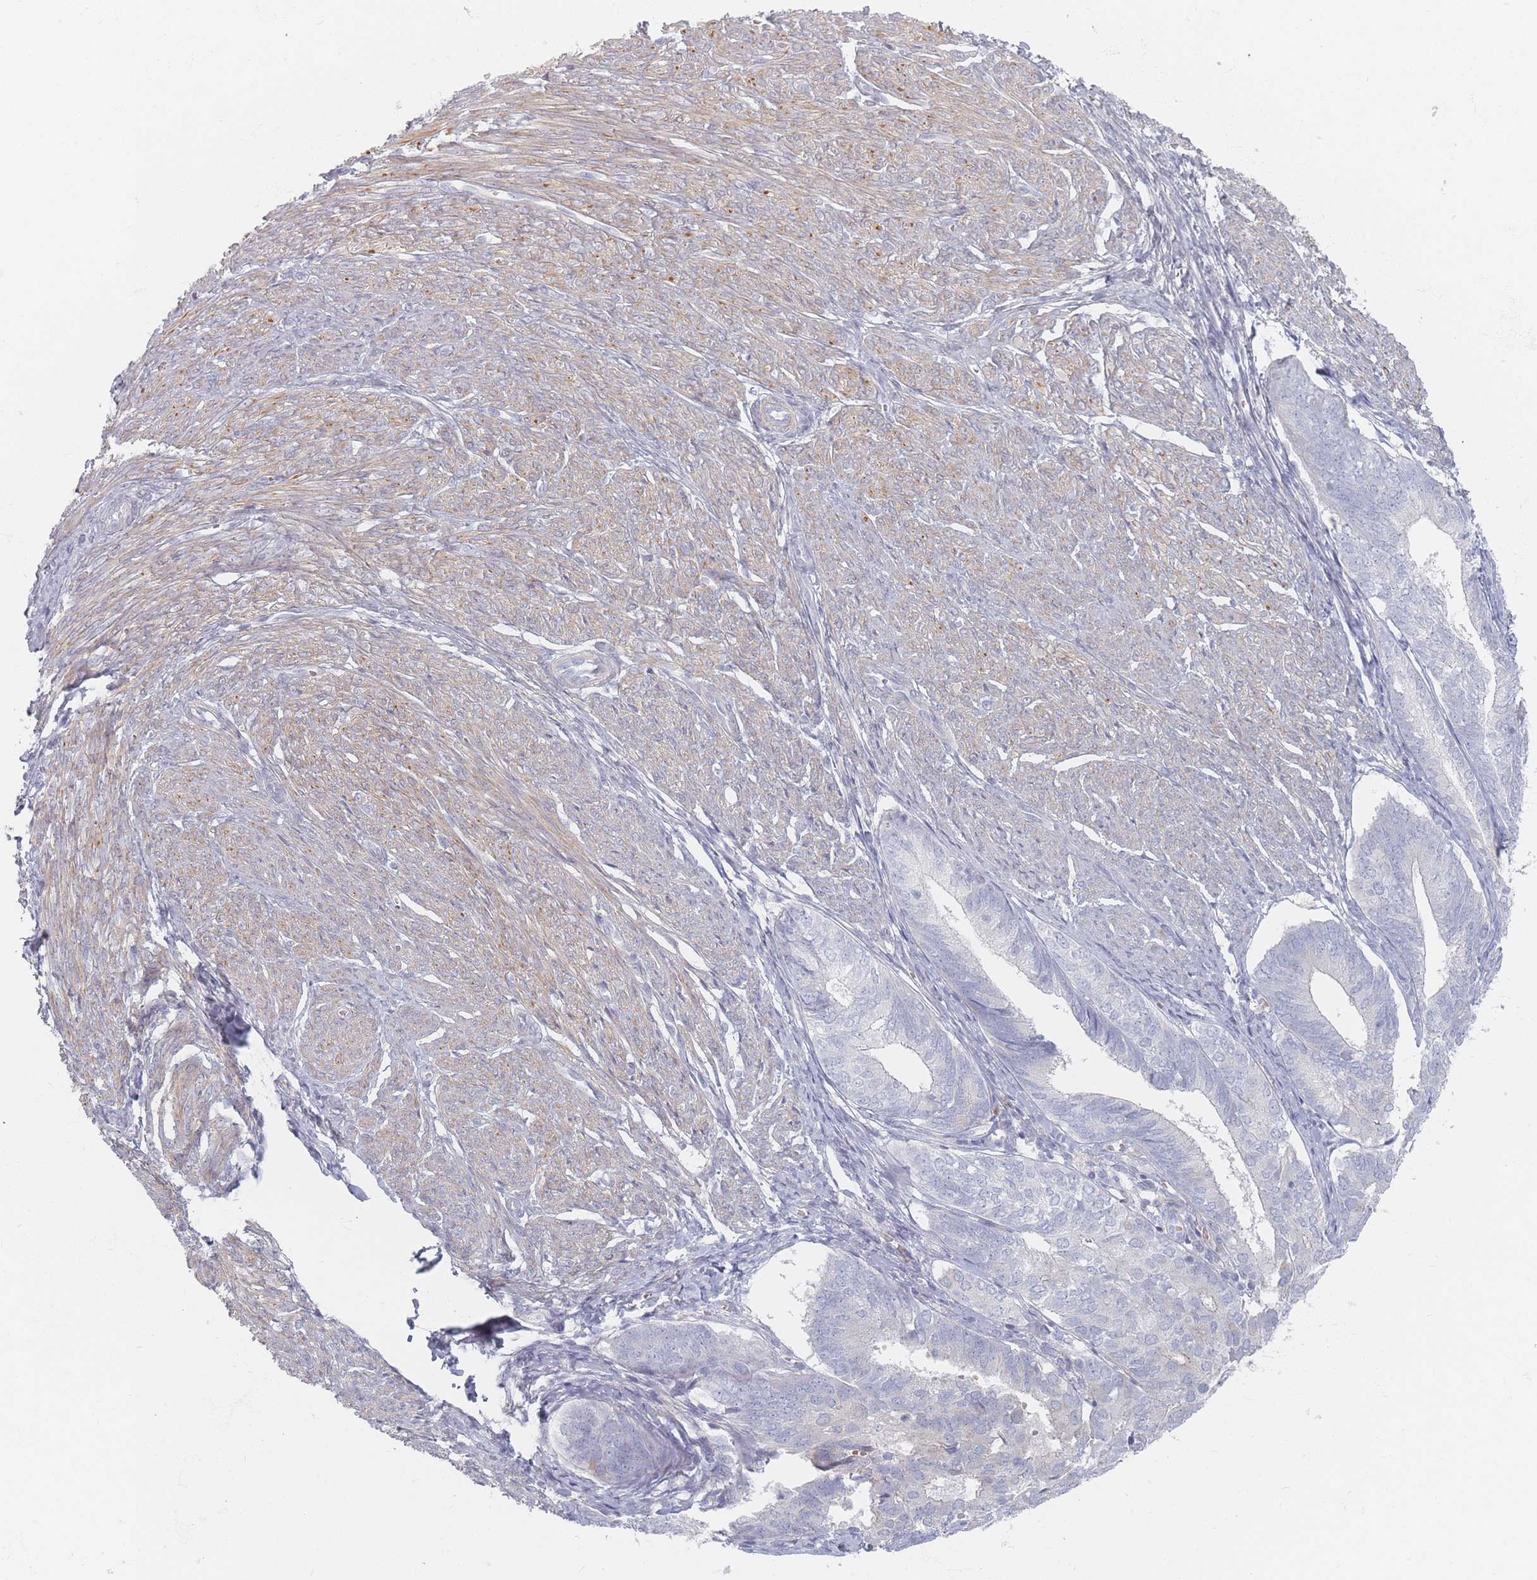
{"staining": {"intensity": "negative", "quantity": "none", "location": "none"}, "tissue": "endometrial cancer", "cell_type": "Tumor cells", "image_type": "cancer", "snomed": [{"axis": "morphology", "description": "Adenocarcinoma, NOS"}, {"axis": "topography", "description": "Endometrium"}], "caption": "IHC of human endometrial cancer displays no staining in tumor cells. (DAB (3,3'-diaminobenzidine) immunohistochemistry (IHC) with hematoxylin counter stain).", "gene": "TMOD1", "patient": {"sex": "female", "age": 87}}